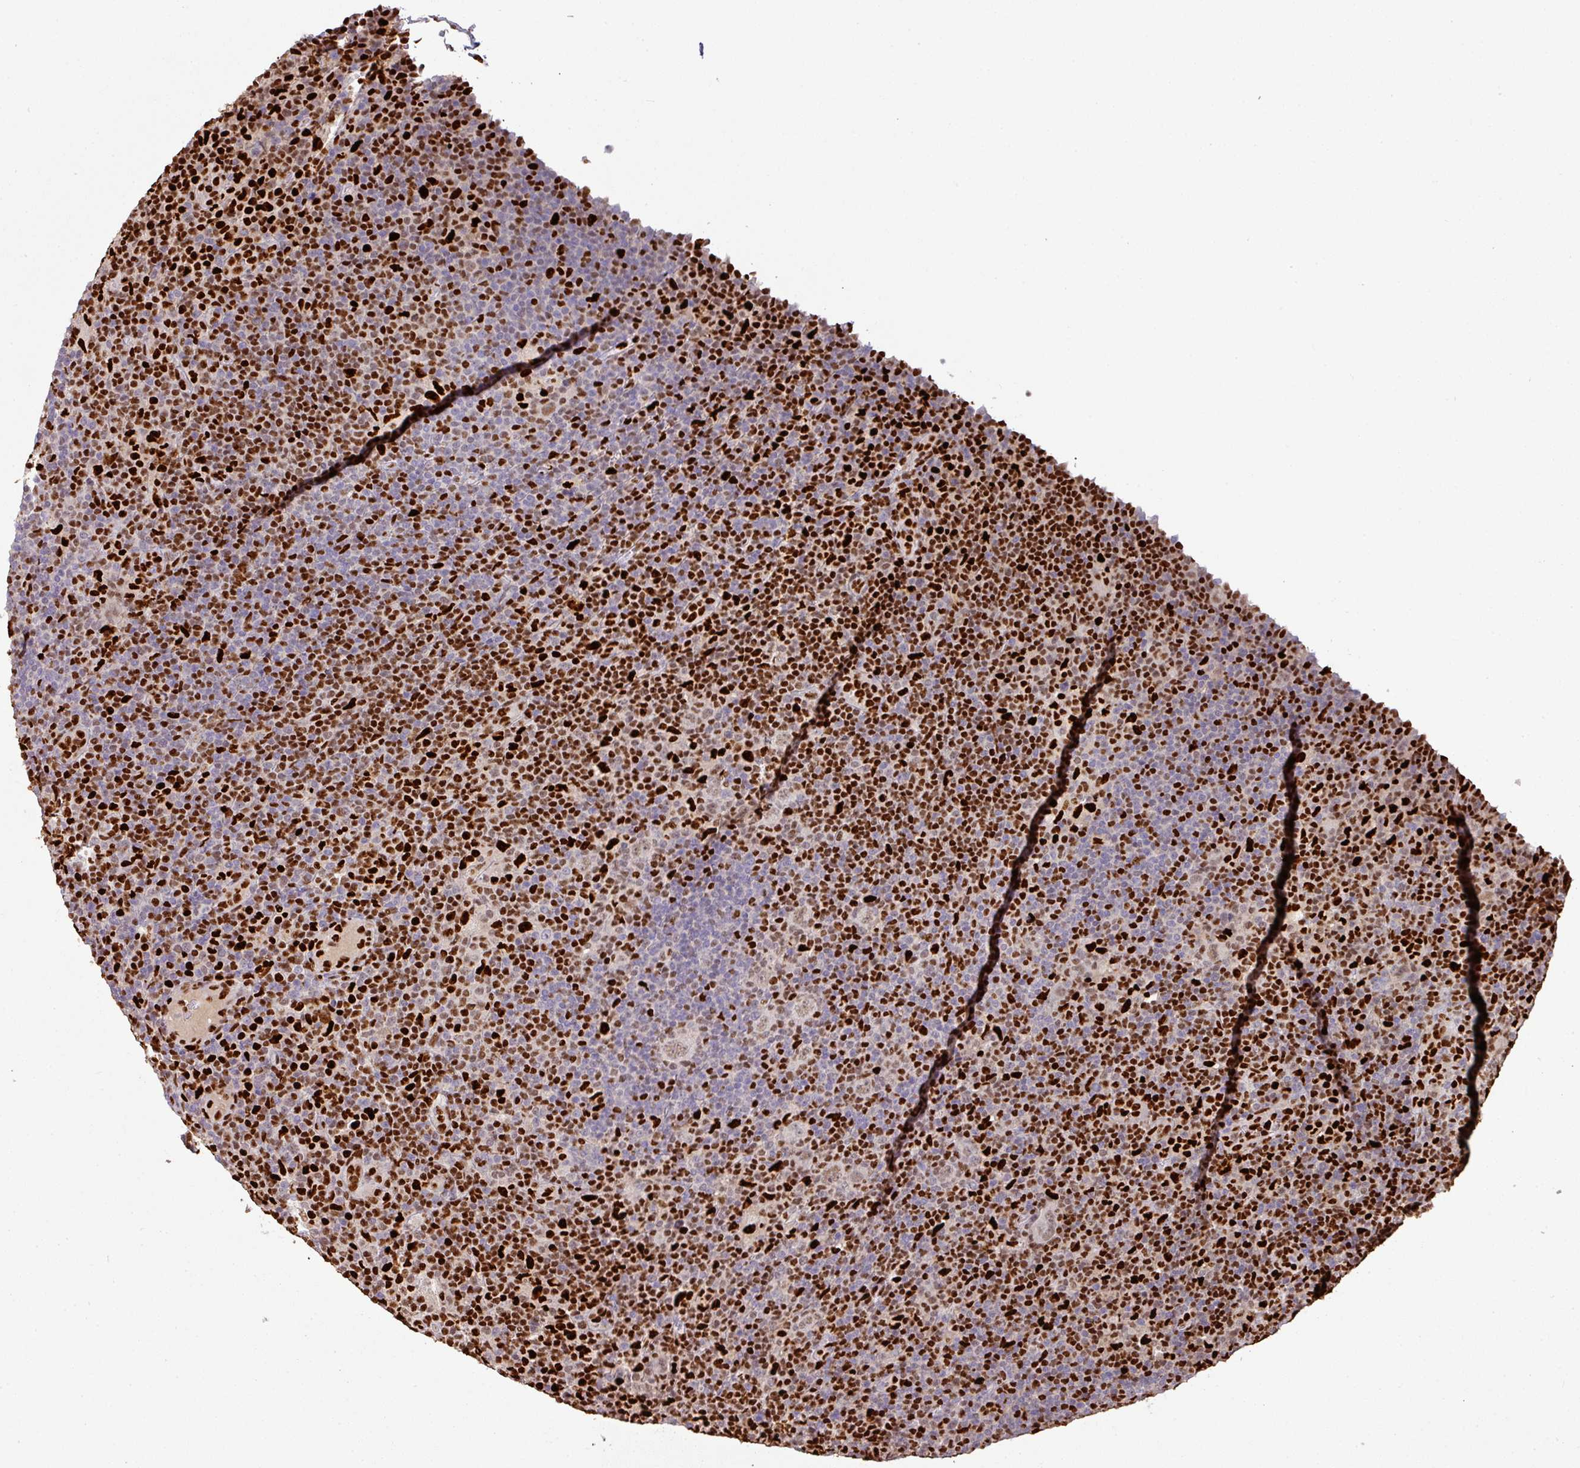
{"staining": {"intensity": "weak", "quantity": ">75%", "location": "nuclear"}, "tissue": "lymphoma", "cell_type": "Tumor cells", "image_type": "cancer", "snomed": [{"axis": "morphology", "description": "Hodgkin's disease, NOS"}, {"axis": "topography", "description": "Lymph node"}], "caption": "Human lymphoma stained with a brown dye exhibits weak nuclear positive expression in about >75% of tumor cells.", "gene": "SAMHD1", "patient": {"sex": "female", "age": 57}}